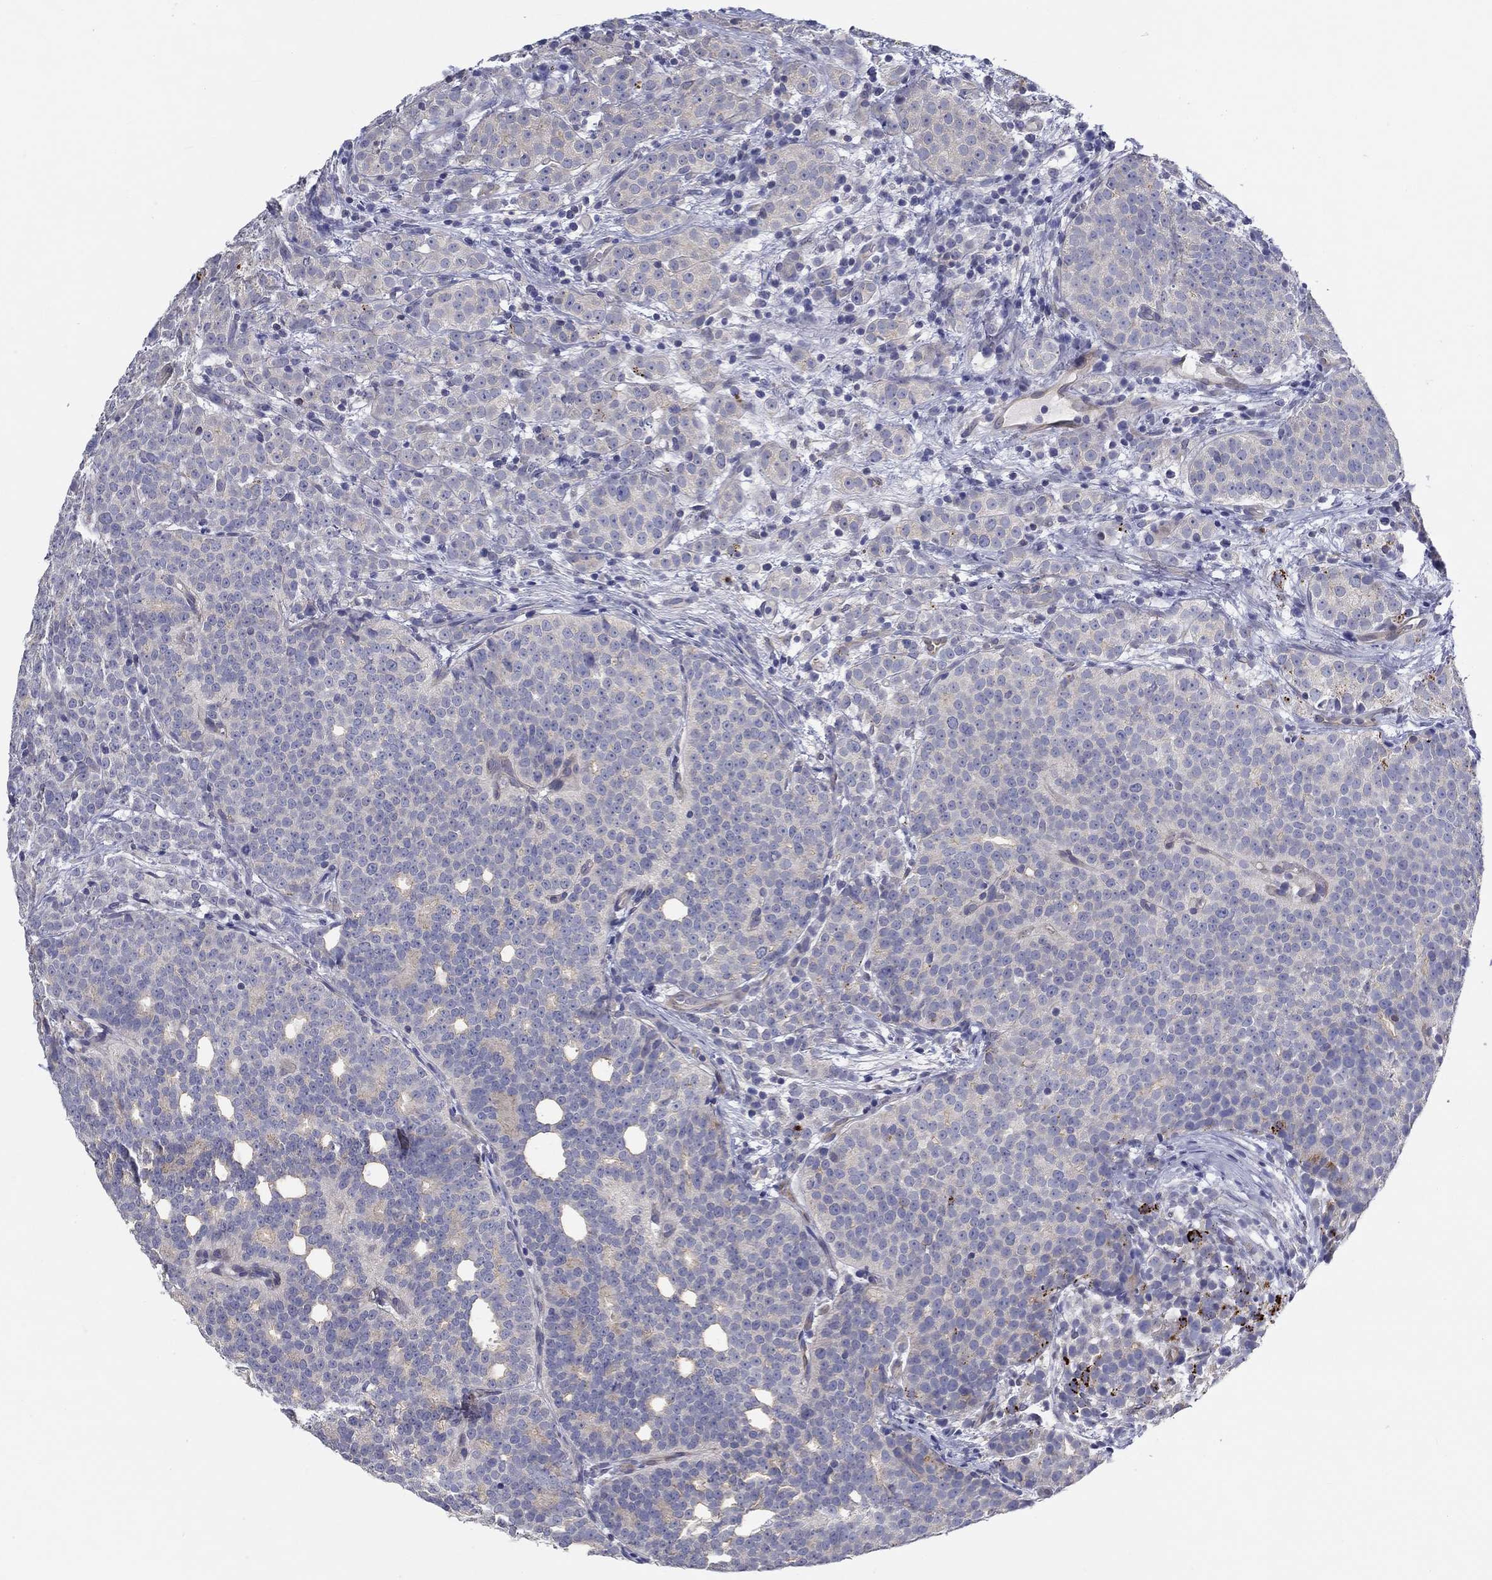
{"staining": {"intensity": "negative", "quantity": "none", "location": "none"}, "tissue": "prostate cancer", "cell_type": "Tumor cells", "image_type": "cancer", "snomed": [{"axis": "morphology", "description": "Adenocarcinoma, High grade"}, {"axis": "topography", "description": "Prostate"}], "caption": "A histopathology image of human prostate adenocarcinoma (high-grade) is negative for staining in tumor cells.", "gene": "ERMP1", "patient": {"sex": "male", "age": 53}}